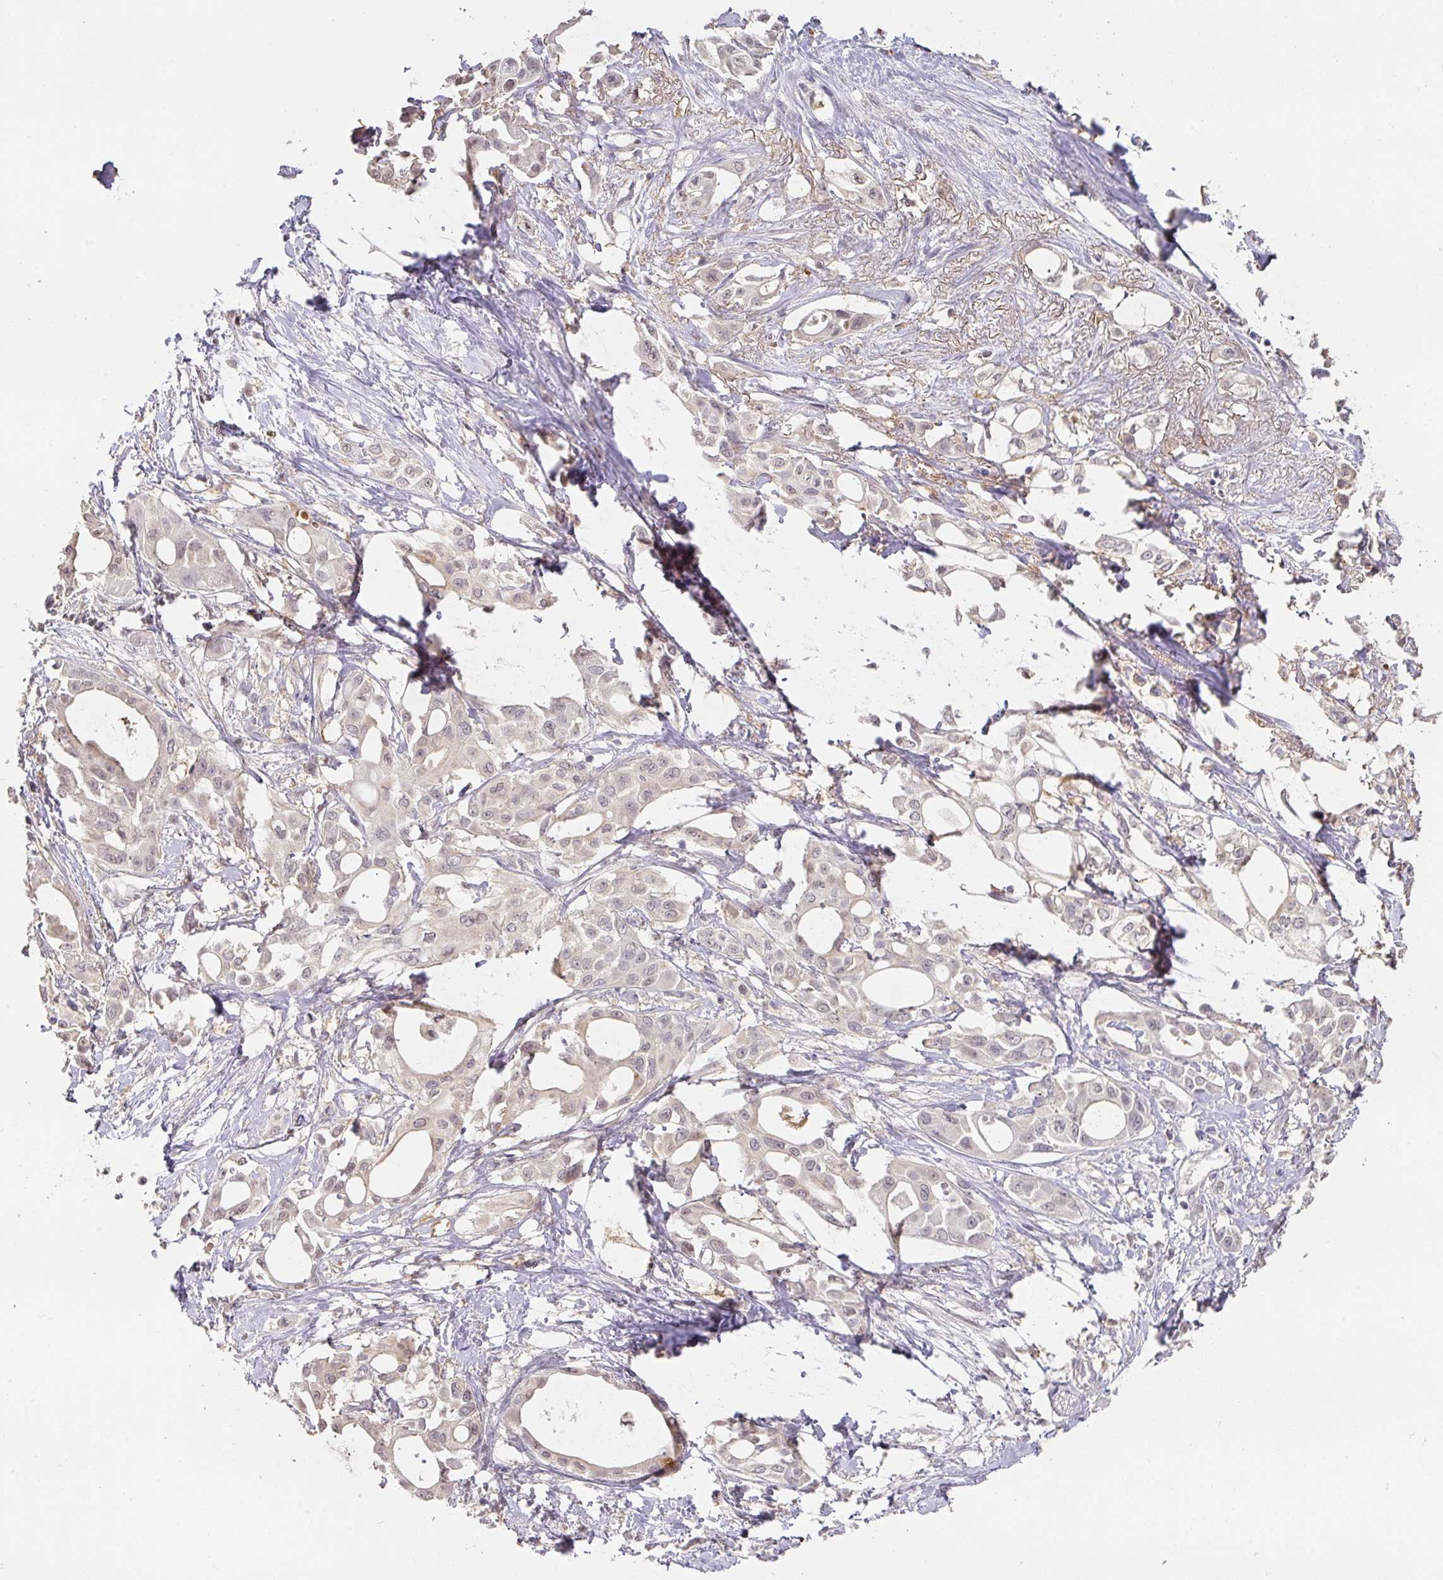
{"staining": {"intensity": "weak", "quantity": "<25%", "location": "nuclear"}, "tissue": "pancreatic cancer", "cell_type": "Tumor cells", "image_type": "cancer", "snomed": [{"axis": "morphology", "description": "Adenocarcinoma, NOS"}, {"axis": "topography", "description": "Pancreas"}], "caption": "A histopathology image of human adenocarcinoma (pancreatic) is negative for staining in tumor cells.", "gene": "FOXN4", "patient": {"sex": "female", "age": 68}}